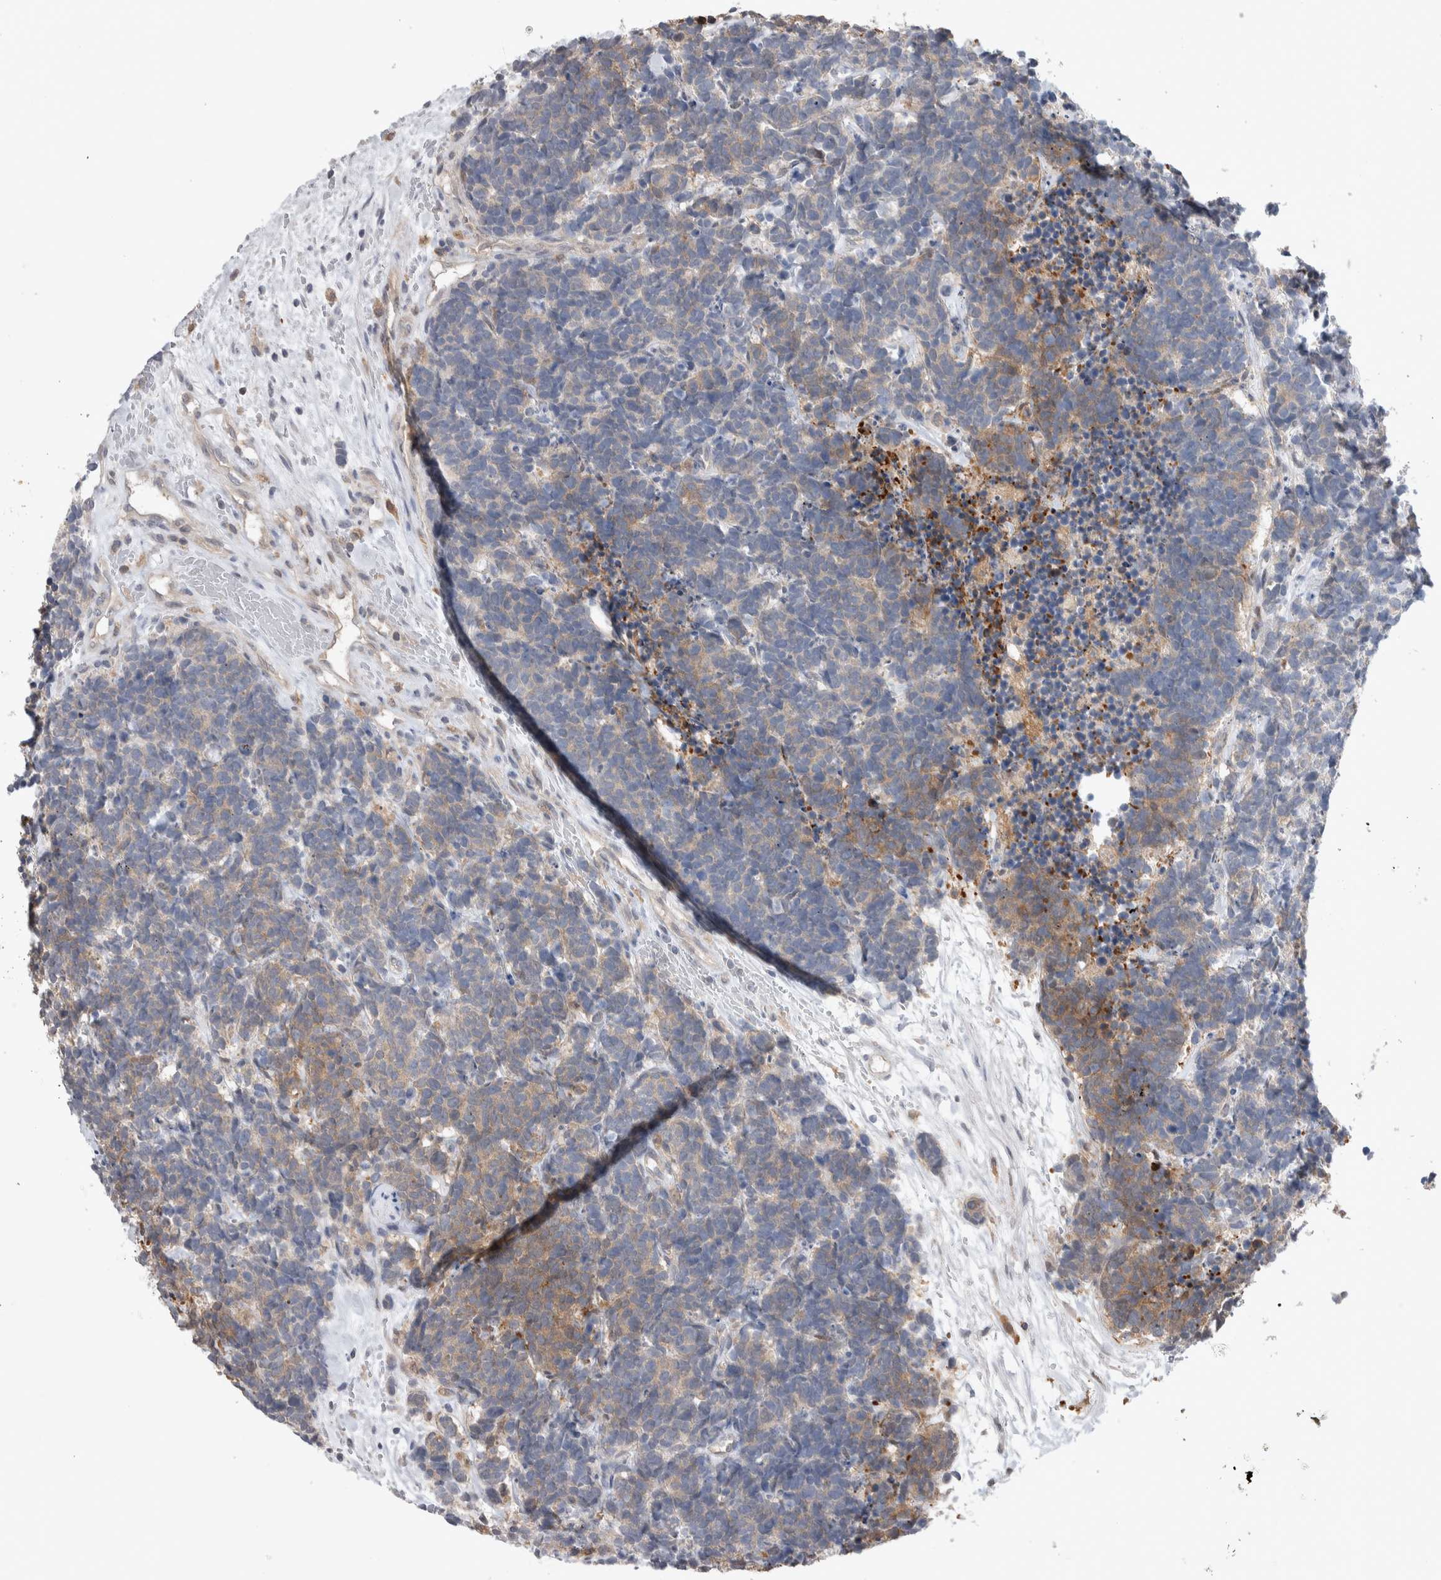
{"staining": {"intensity": "moderate", "quantity": "<25%", "location": "cytoplasmic/membranous"}, "tissue": "carcinoid", "cell_type": "Tumor cells", "image_type": "cancer", "snomed": [{"axis": "morphology", "description": "Carcinoma, NOS"}, {"axis": "morphology", "description": "Carcinoid, malignant, NOS"}, {"axis": "topography", "description": "Urinary bladder"}], "caption": "Protein analysis of carcinoid tissue exhibits moderate cytoplasmic/membranous positivity in about <25% of tumor cells. The protein is stained brown, and the nuclei are stained in blue (DAB (3,3'-diaminobenzidine) IHC with brightfield microscopy, high magnification).", "gene": "HTATIP2", "patient": {"sex": "male", "age": 57}}